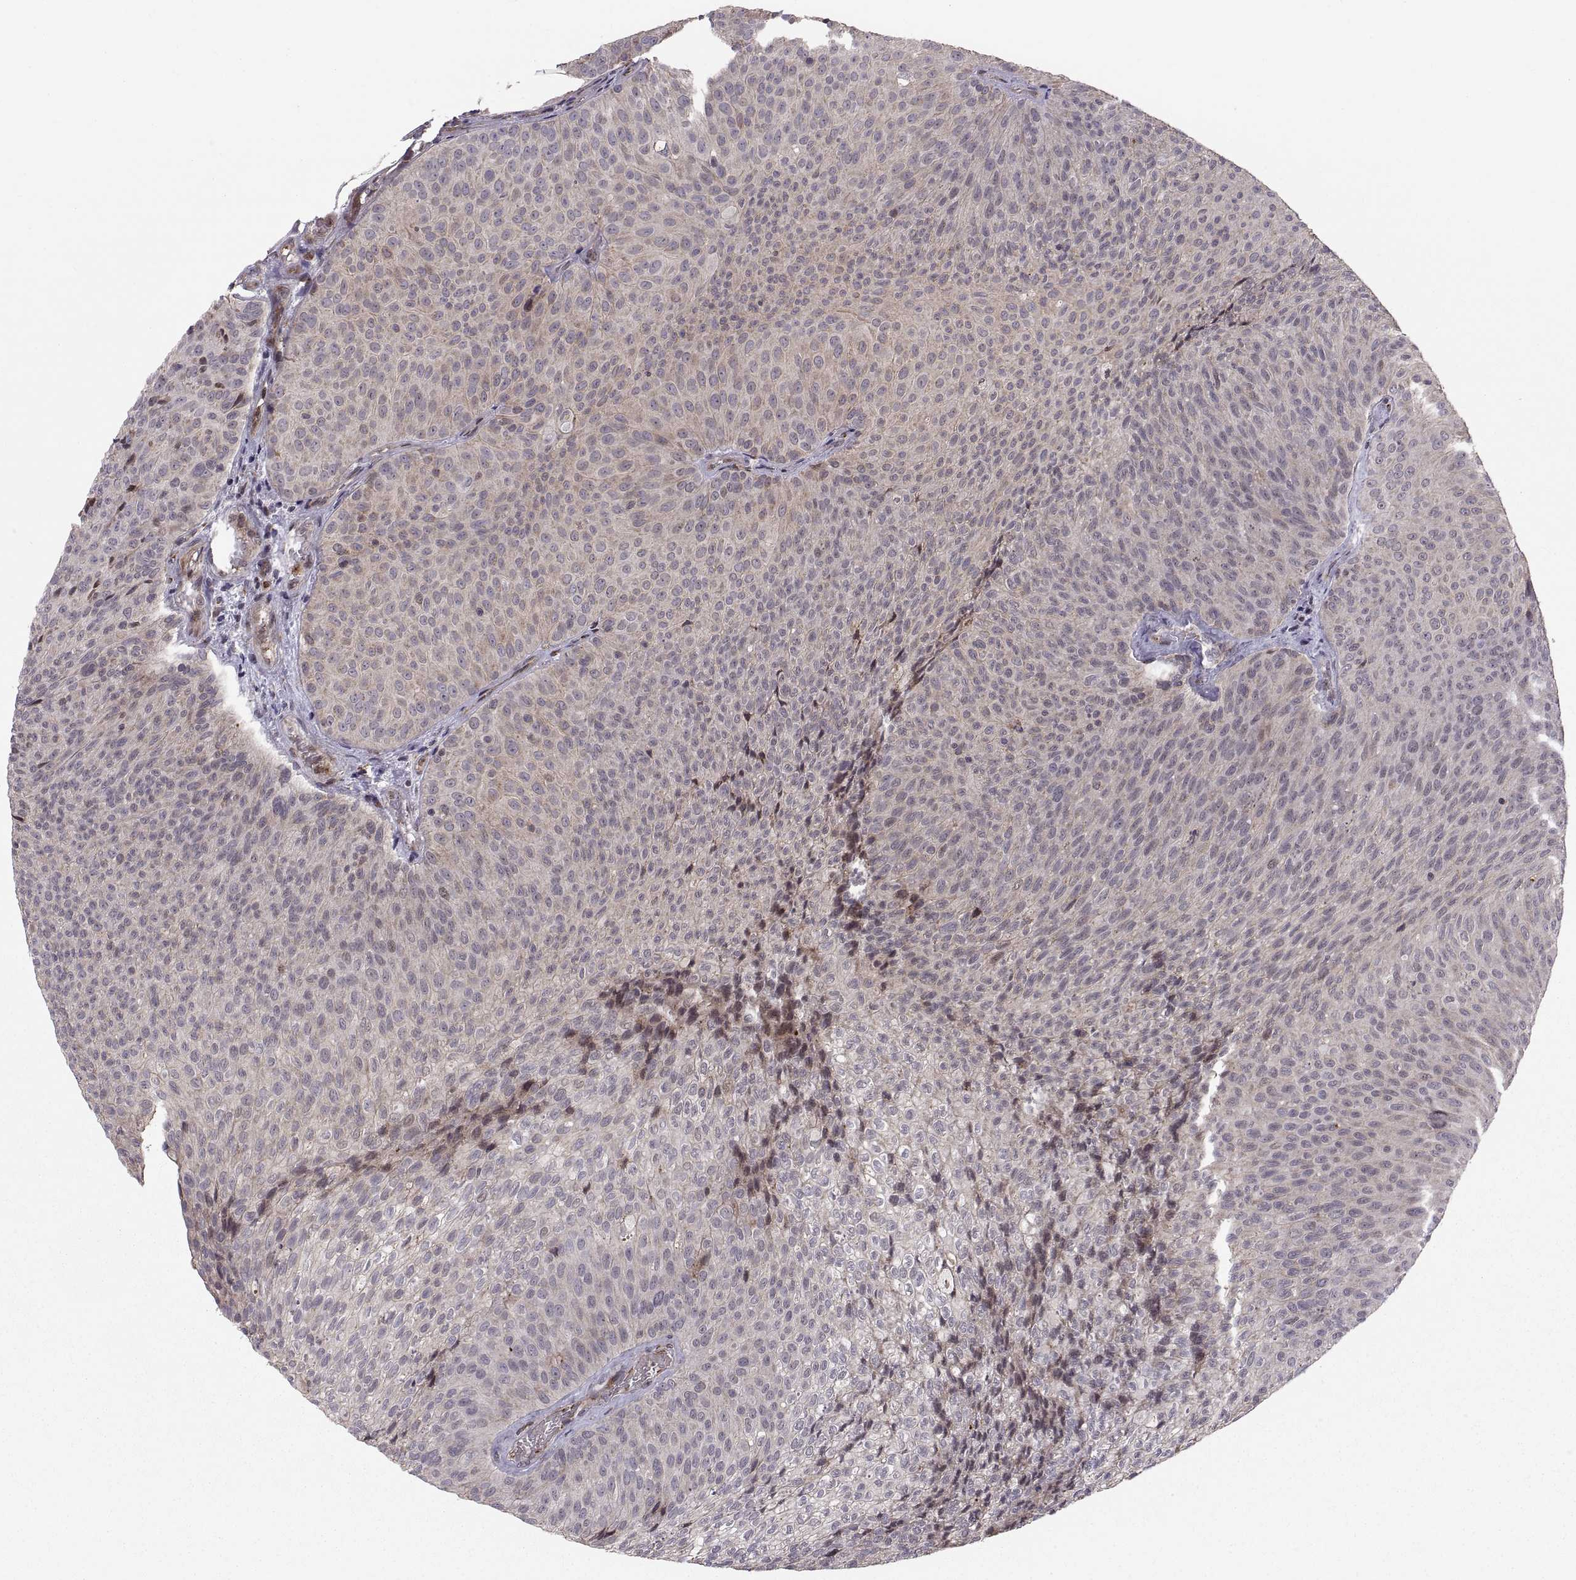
{"staining": {"intensity": "negative", "quantity": "none", "location": "none"}, "tissue": "urothelial cancer", "cell_type": "Tumor cells", "image_type": "cancer", "snomed": [{"axis": "morphology", "description": "Urothelial carcinoma, Low grade"}, {"axis": "topography", "description": "Urinary bladder"}], "caption": "Immunohistochemistry (IHC) of urothelial cancer shows no staining in tumor cells. The staining was performed using DAB to visualize the protein expression in brown, while the nuclei were stained in blue with hematoxylin (Magnification: 20x).", "gene": "TESC", "patient": {"sex": "male", "age": 78}}